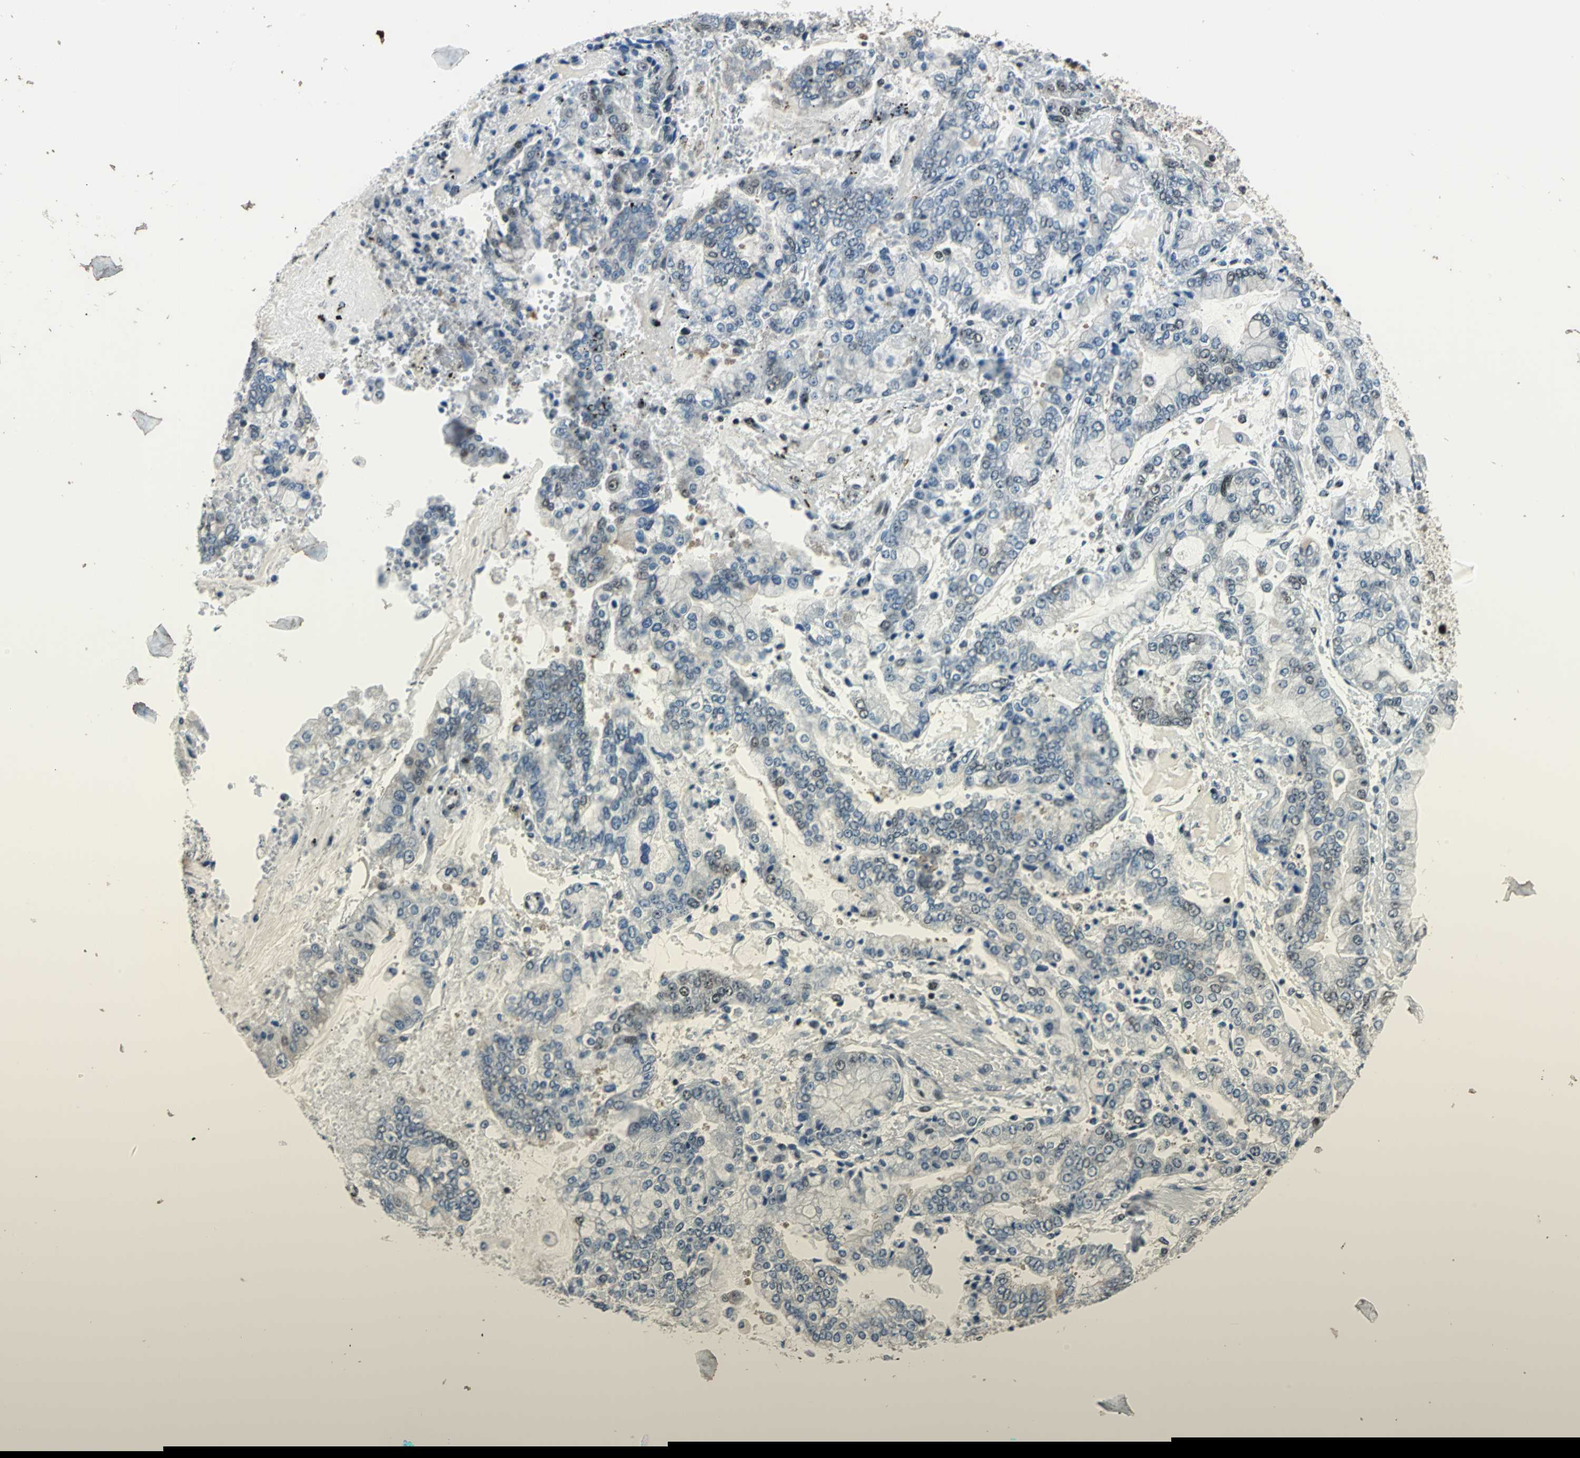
{"staining": {"intensity": "moderate", "quantity": "<25%", "location": "nuclear"}, "tissue": "stomach cancer", "cell_type": "Tumor cells", "image_type": "cancer", "snomed": [{"axis": "morphology", "description": "Adenocarcinoma, NOS"}, {"axis": "topography", "description": "Stomach"}], "caption": "IHC histopathology image of neoplastic tissue: stomach cancer (adenocarcinoma) stained using IHC displays low levels of moderate protein expression localized specifically in the nuclear of tumor cells, appearing as a nuclear brown color.", "gene": "RBM14", "patient": {"sex": "male", "age": 76}}